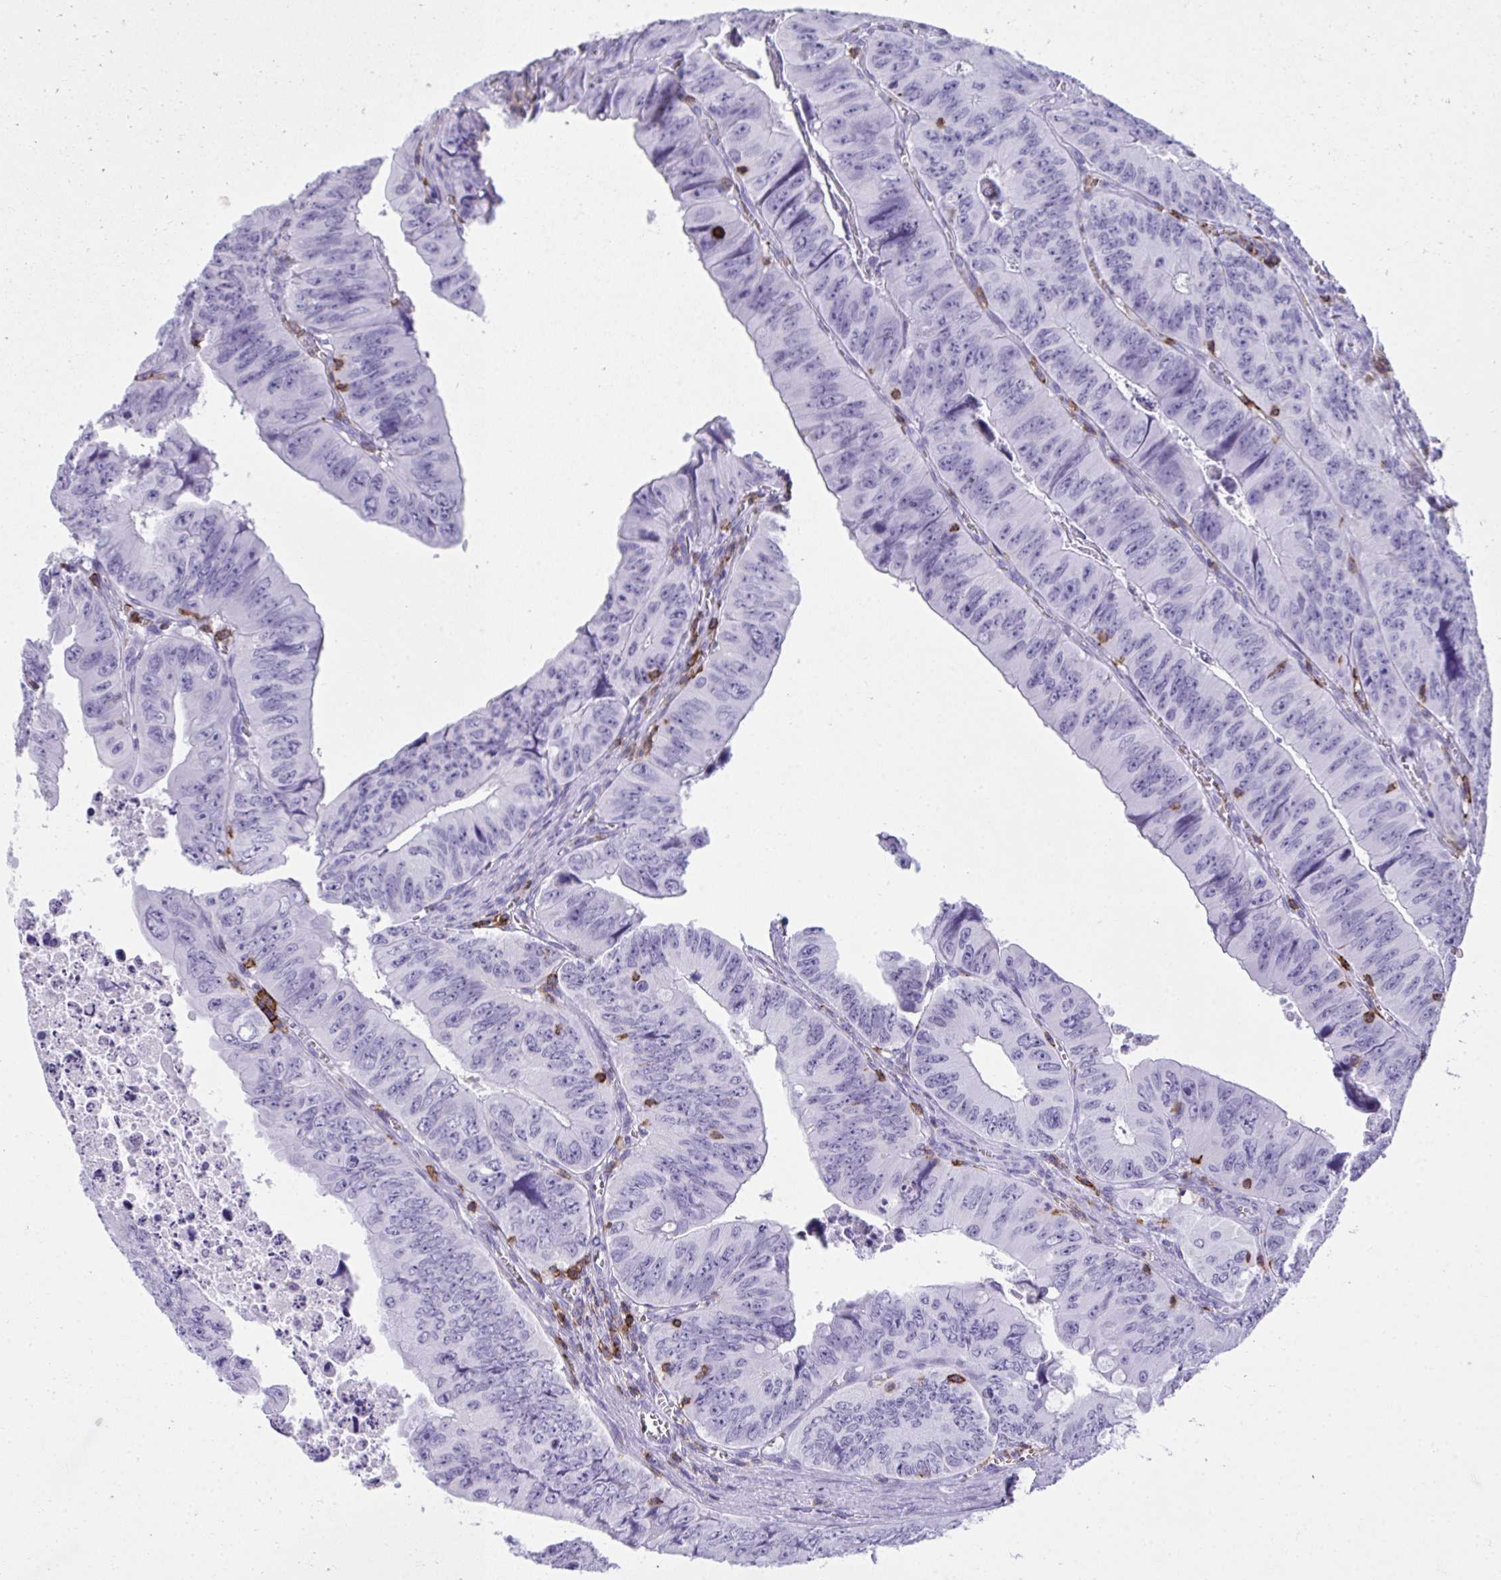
{"staining": {"intensity": "negative", "quantity": "none", "location": "none"}, "tissue": "colorectal cancer", "cell_type": "Tumor cells", "image_type": "cancer", "snomed": [{"axis": "morphology", "description": "Adenocarcinoma, NOS"}, {"axis": "topography", "description": "Colon"}], "caption": "Immunohistochemistry of adenocarcinoma (colorectal) shows no positivity in tumor cells.", "gene": "SPN", "patient": {"sex": "female", "age": 84}}